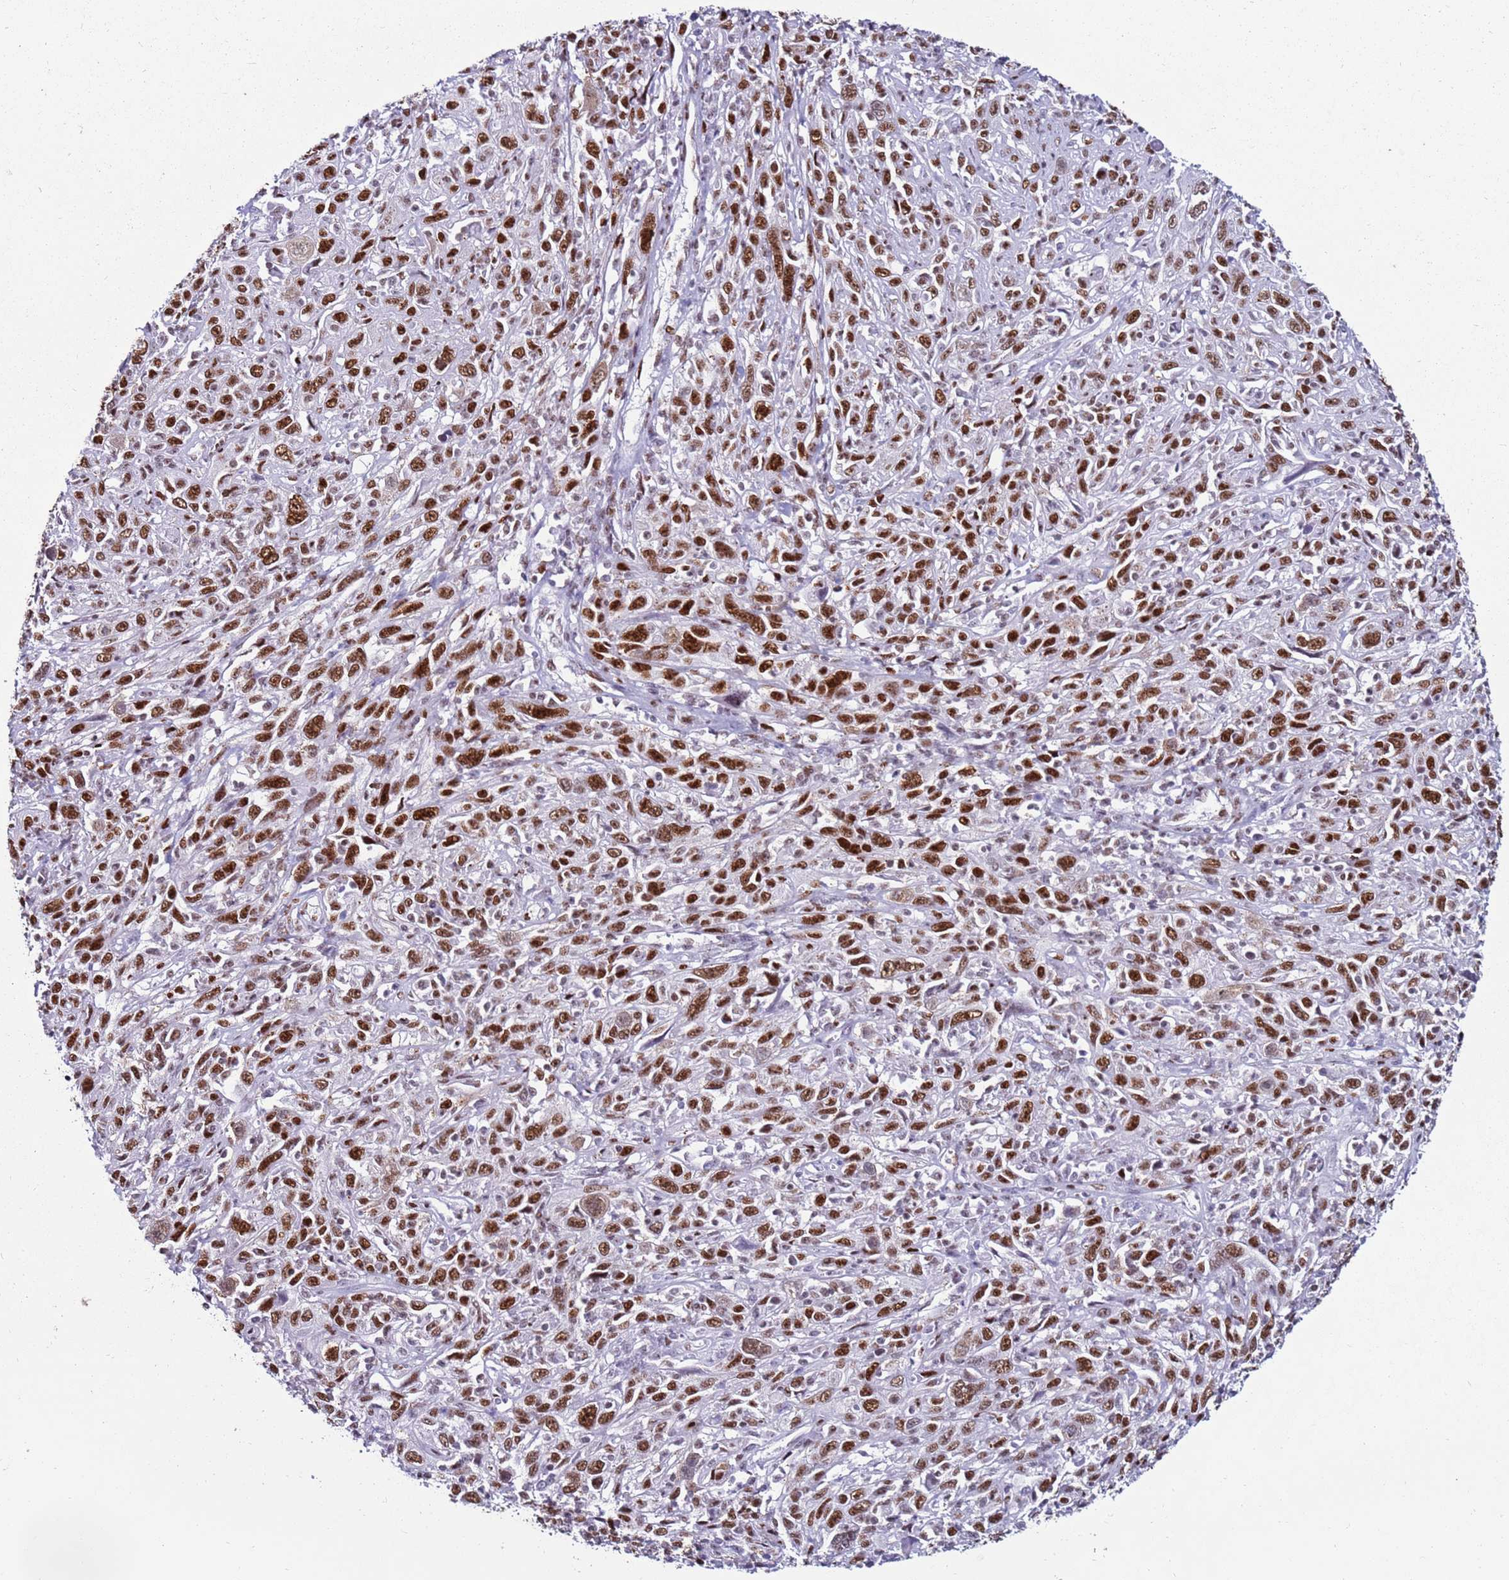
{"staining": {"intensity": "strong", "quantity": ">75%", "location": "nuclear"}, "tissue": "cervical cancer", "cell_type": "Tumor cells", "image_type": "cancer", "snomed": [{"axis": "morphology", "description": "Squamous cell carcinoma, NOS"}, {"axis": "topography", "description": "Cervix"}], "caption": "Protein expression analysis of cervical cancer (squamous cell carcinoma) reveals strong nuclear staining in approximately >75% of tumor cells. Ihc stains the protein in brown and the nuclei are stained blue.", "gene": "KPNA4", "patient": {"sex": "female", "age": 46}}